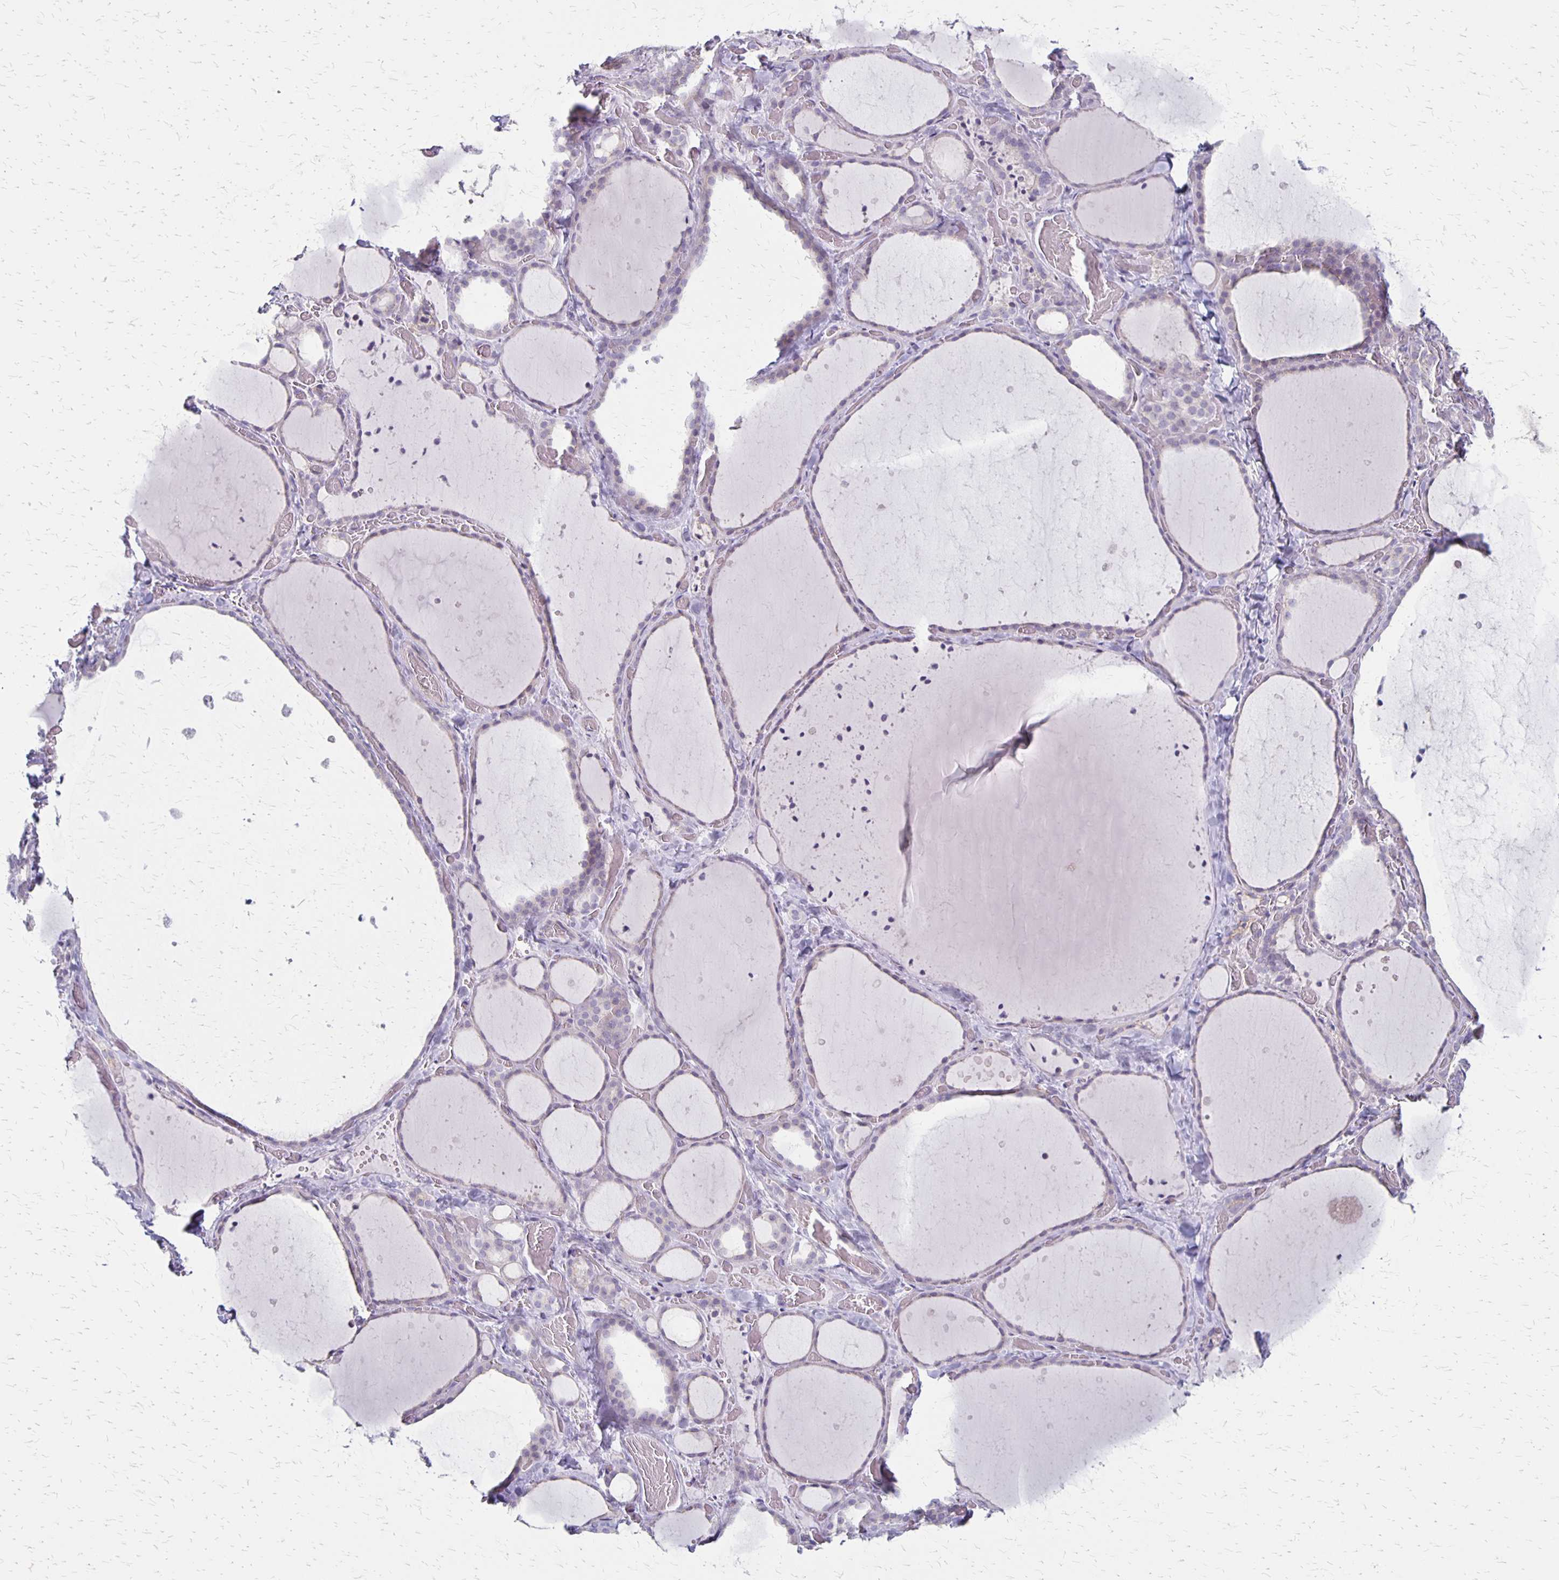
{"staining": {"intensity": "negative", "quantity": "none", "location": "none"}, "tissue": "thyroid gland", "cell_type": "Glandular cells", "image_type": "normal", "snomed": [{"axis": "morphology", "description": "Normal tissue, NOS"}, {"axis": "topography", "description": "Thyroid gland"}], "caption": "This is a image of immunohistochemistry staining of normal thyroid gland, which shows no staining in glandular cells. Nuclei are stained in blue.", "gene": "HOMER1", "patient": {"sex": "female", "age": 36}}